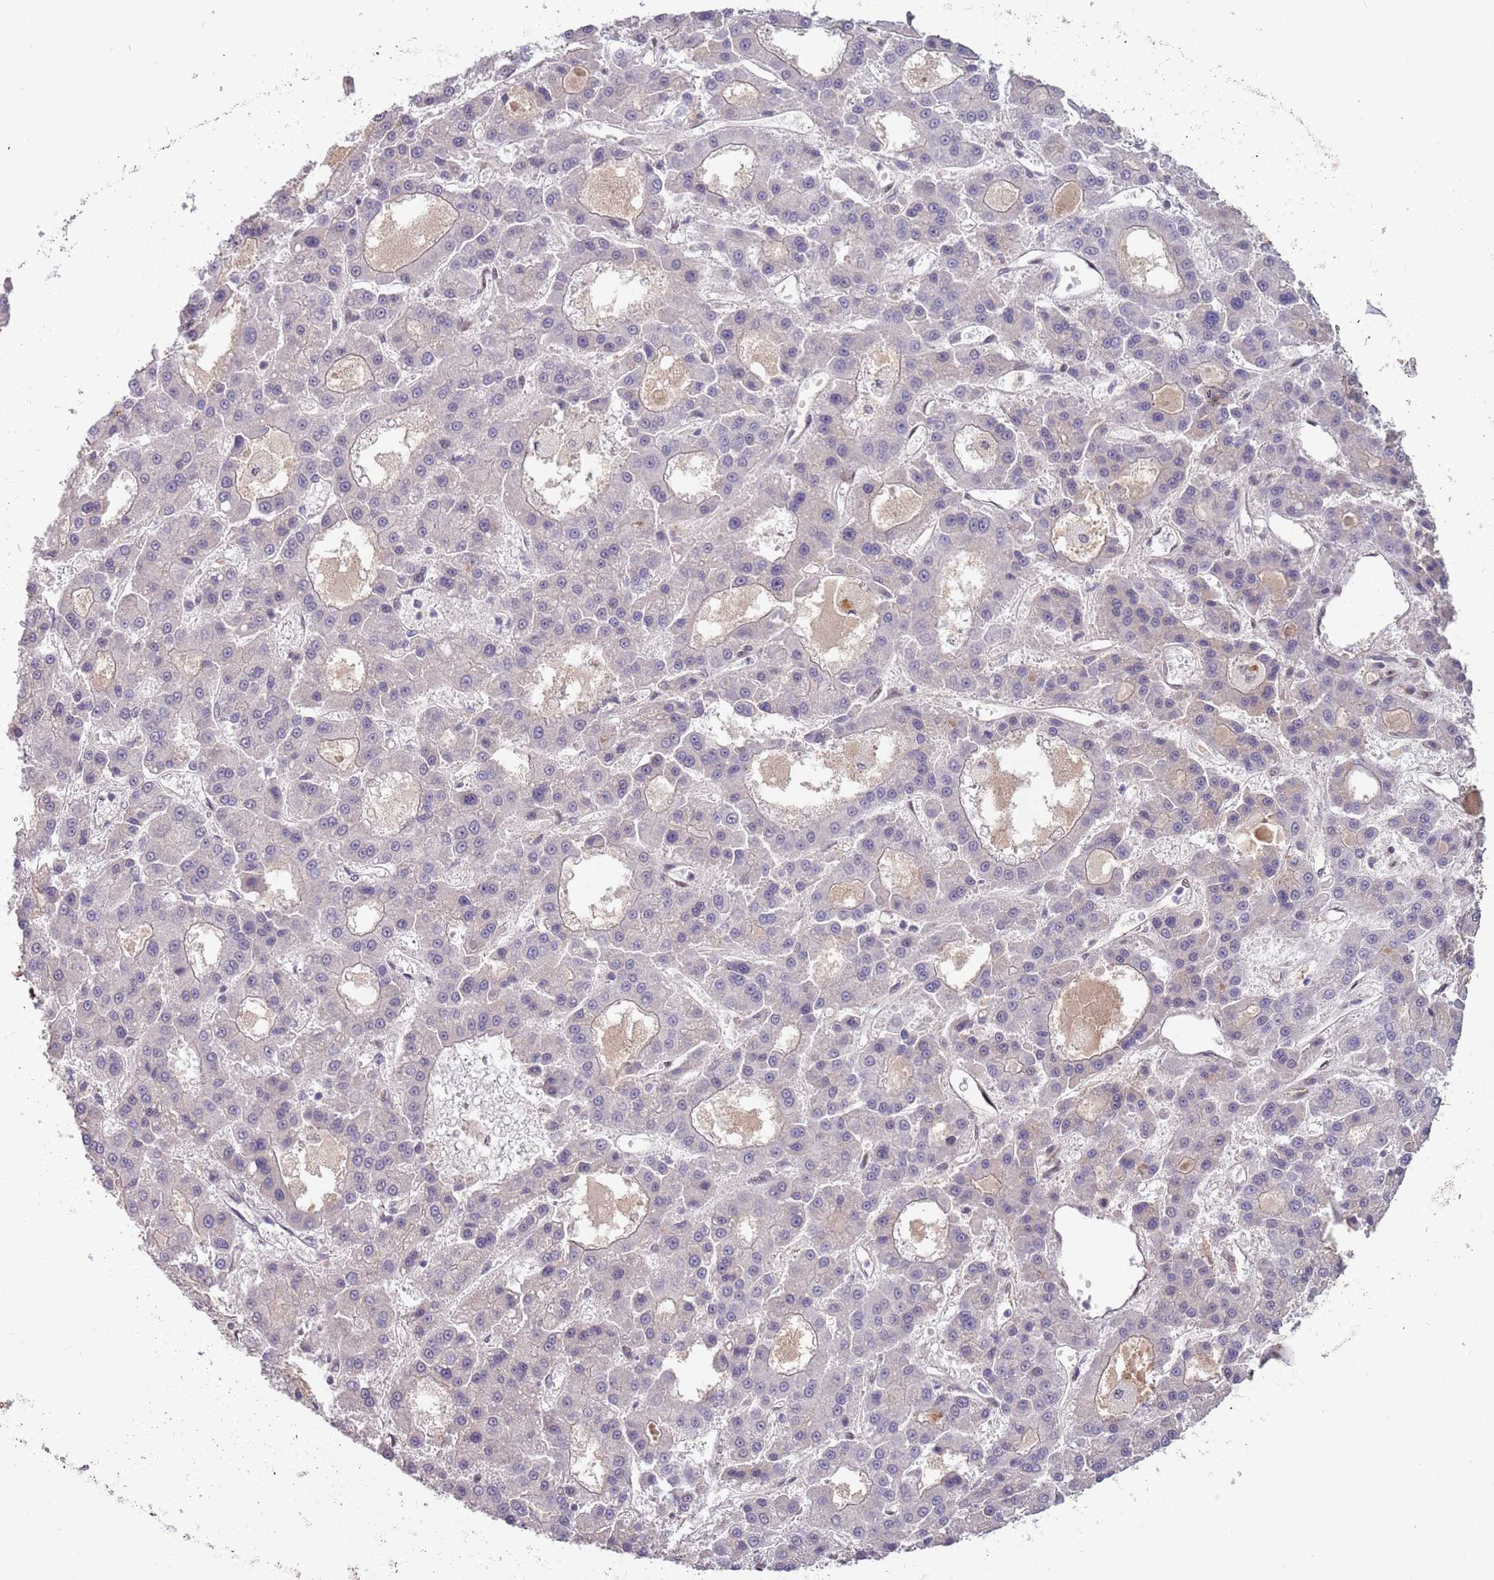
{"staining": {"intensity": "negative", "quantity": "none", "location": "none"}, "tissue": "liver cancer", "cell_type": "Tumor cells", "image_type": "cancer", "snomed": [{"axis": "morphology", "description": "Carcinoma, Hepatocellular, NOS"}, {"axis": "topography", "description": "Liver"}], "caption": "Immunohistochemistry (IHC) of human hepatocellular carcinoma (liver) reveals no staining in tumor cells.", "gene": "ZBTB7A", "patient": {"sex": "male", "age": 70}}